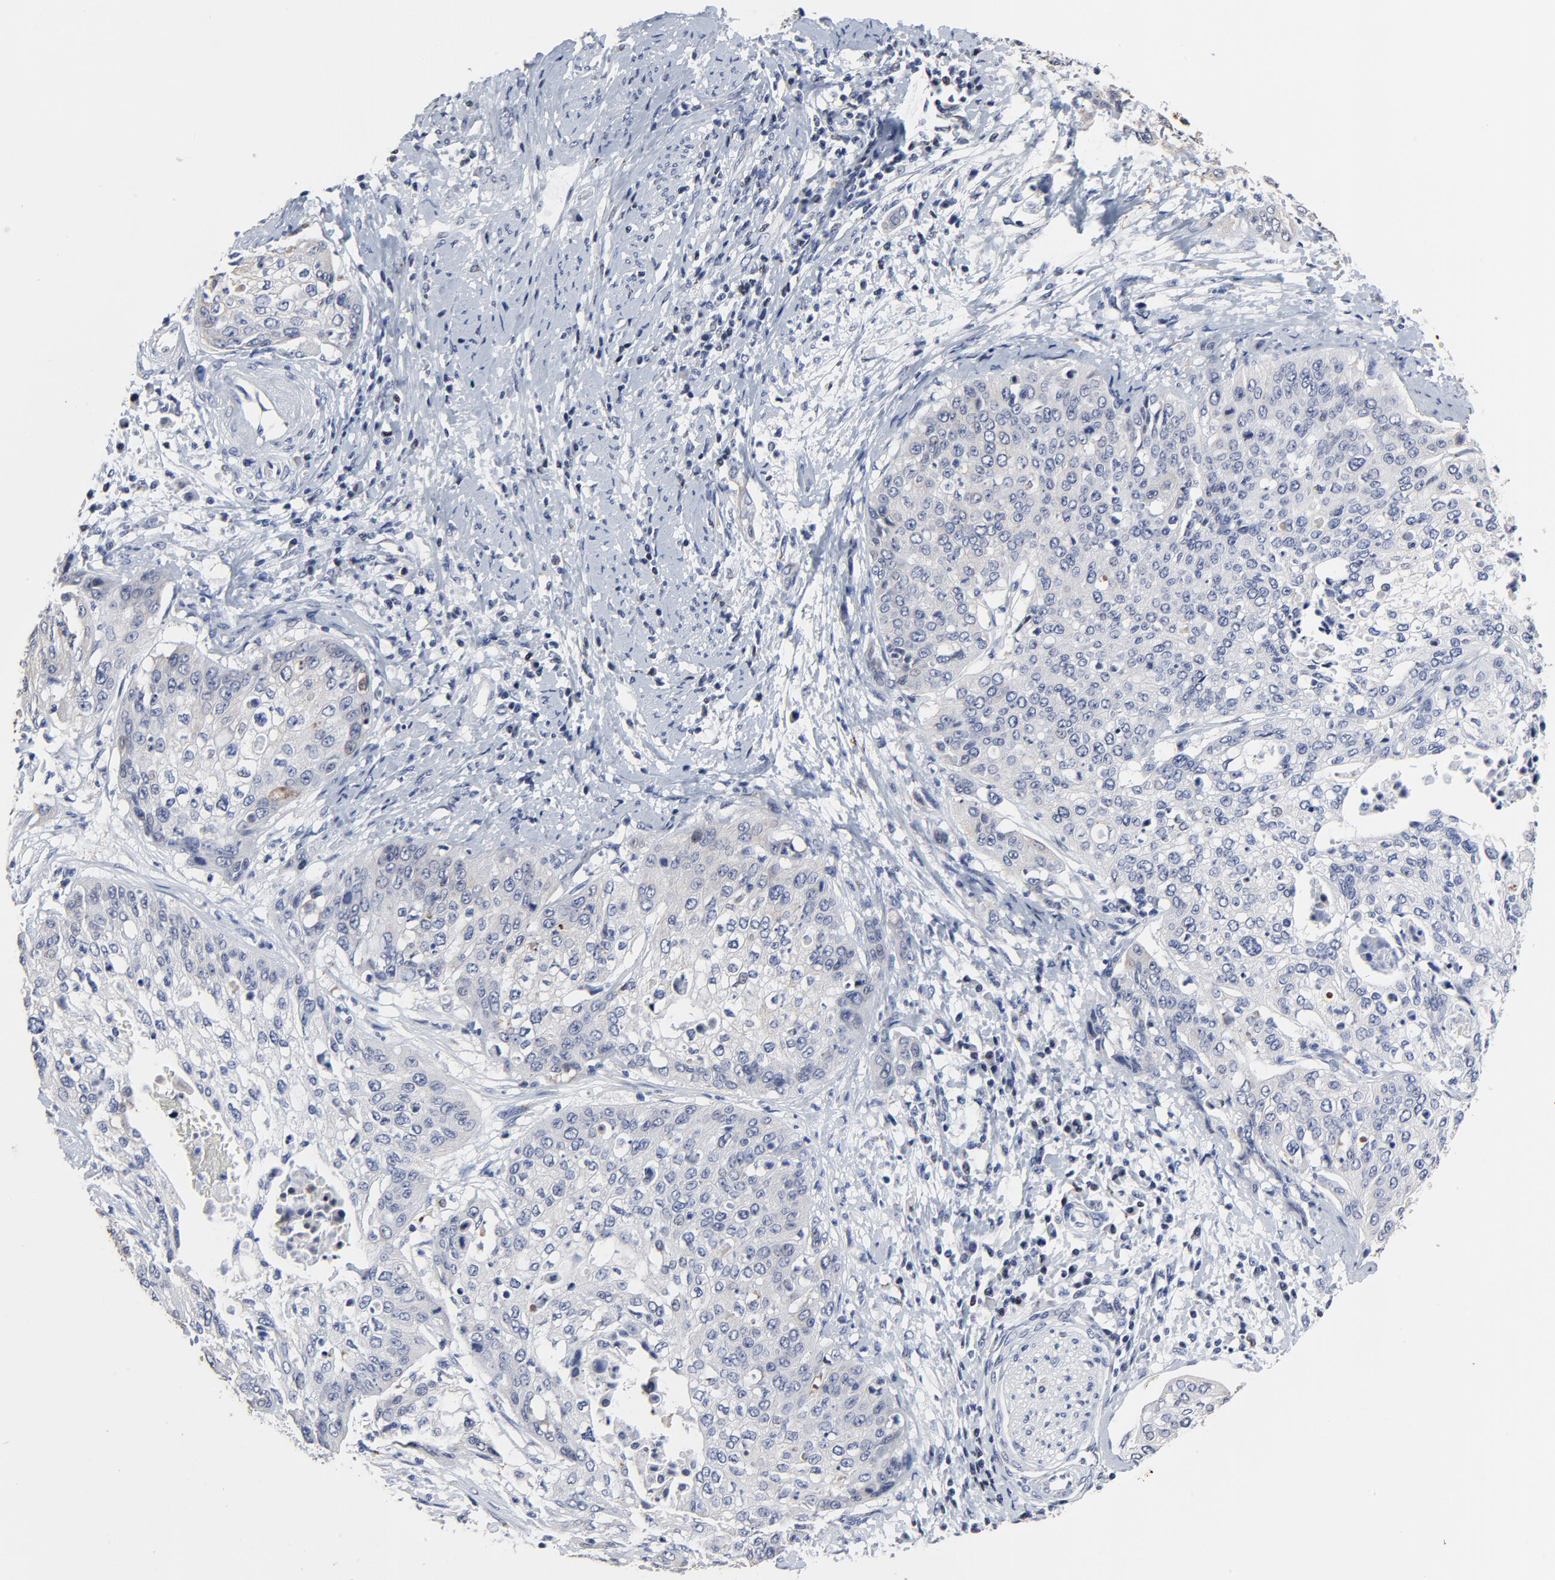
{"staining": {"intensity": "negative", "quantity": "none", "location": "none"}, "tissue": "cervical cancer", "cell_type": "Tumor cells", "image_type": "cancer", "snomed": [{"axis": "morphology", "description": "Squamous cell carcinoma, NOS"}, {"axis": "topography", "description": "Cervix"}], "caption": "Tumor cells are negative for brown protein staining in cervical cancer.", "gene": "LNX1", "patient": {"sex": "female", "age": 41}}